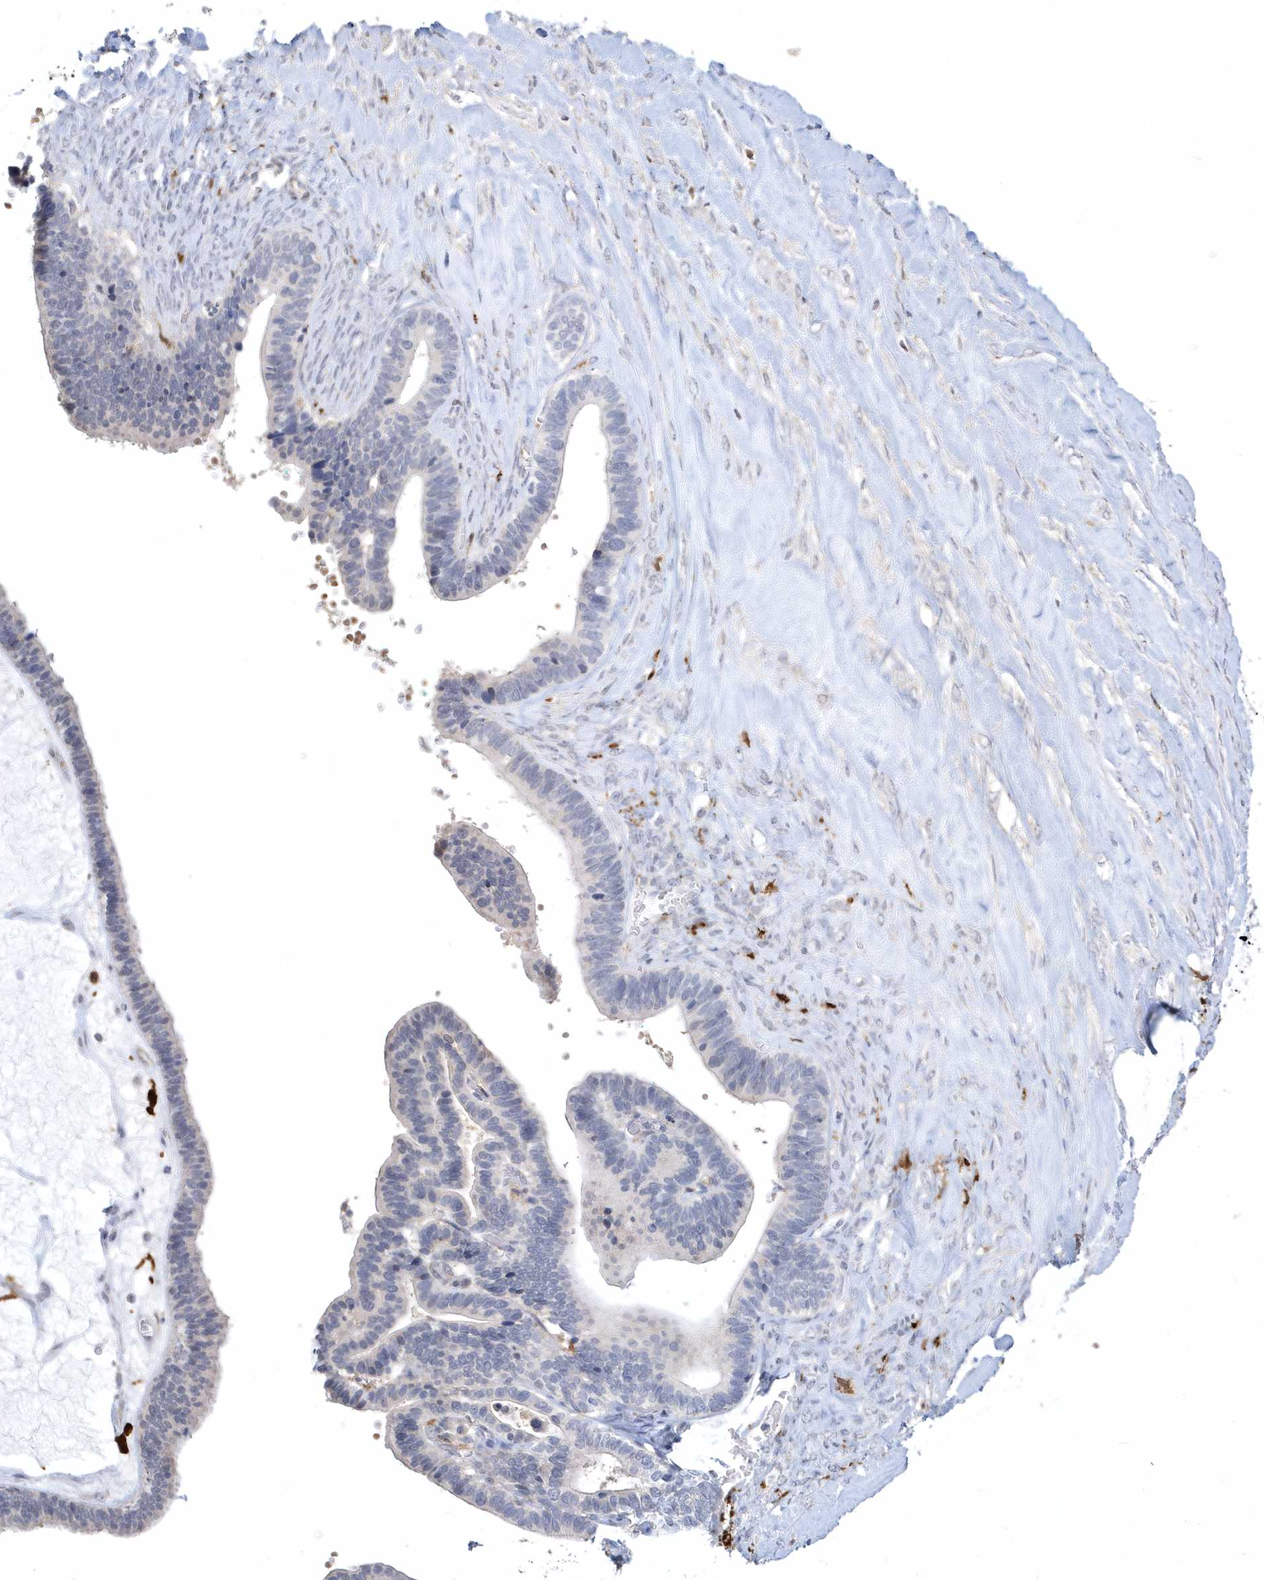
{"staining": {"intensity": "negative", "quantity": "none", "location": "none"}, "tissue": "ovarian cancer", "cell_type": "Tumor cells", "image_type": "cancer", "snomed": [{"axis": "morphology", "description": "Cystadenocarcinoma, serous, NOS"}, {"axis": "topography", "description": "Ovary"}], "caption": "Tumor cells are negative for brown protein staining in ovarian serous cystadenocarcinoma.", "gene": "TSPEAR", "patient": {"sex": "female", "age": 56}}